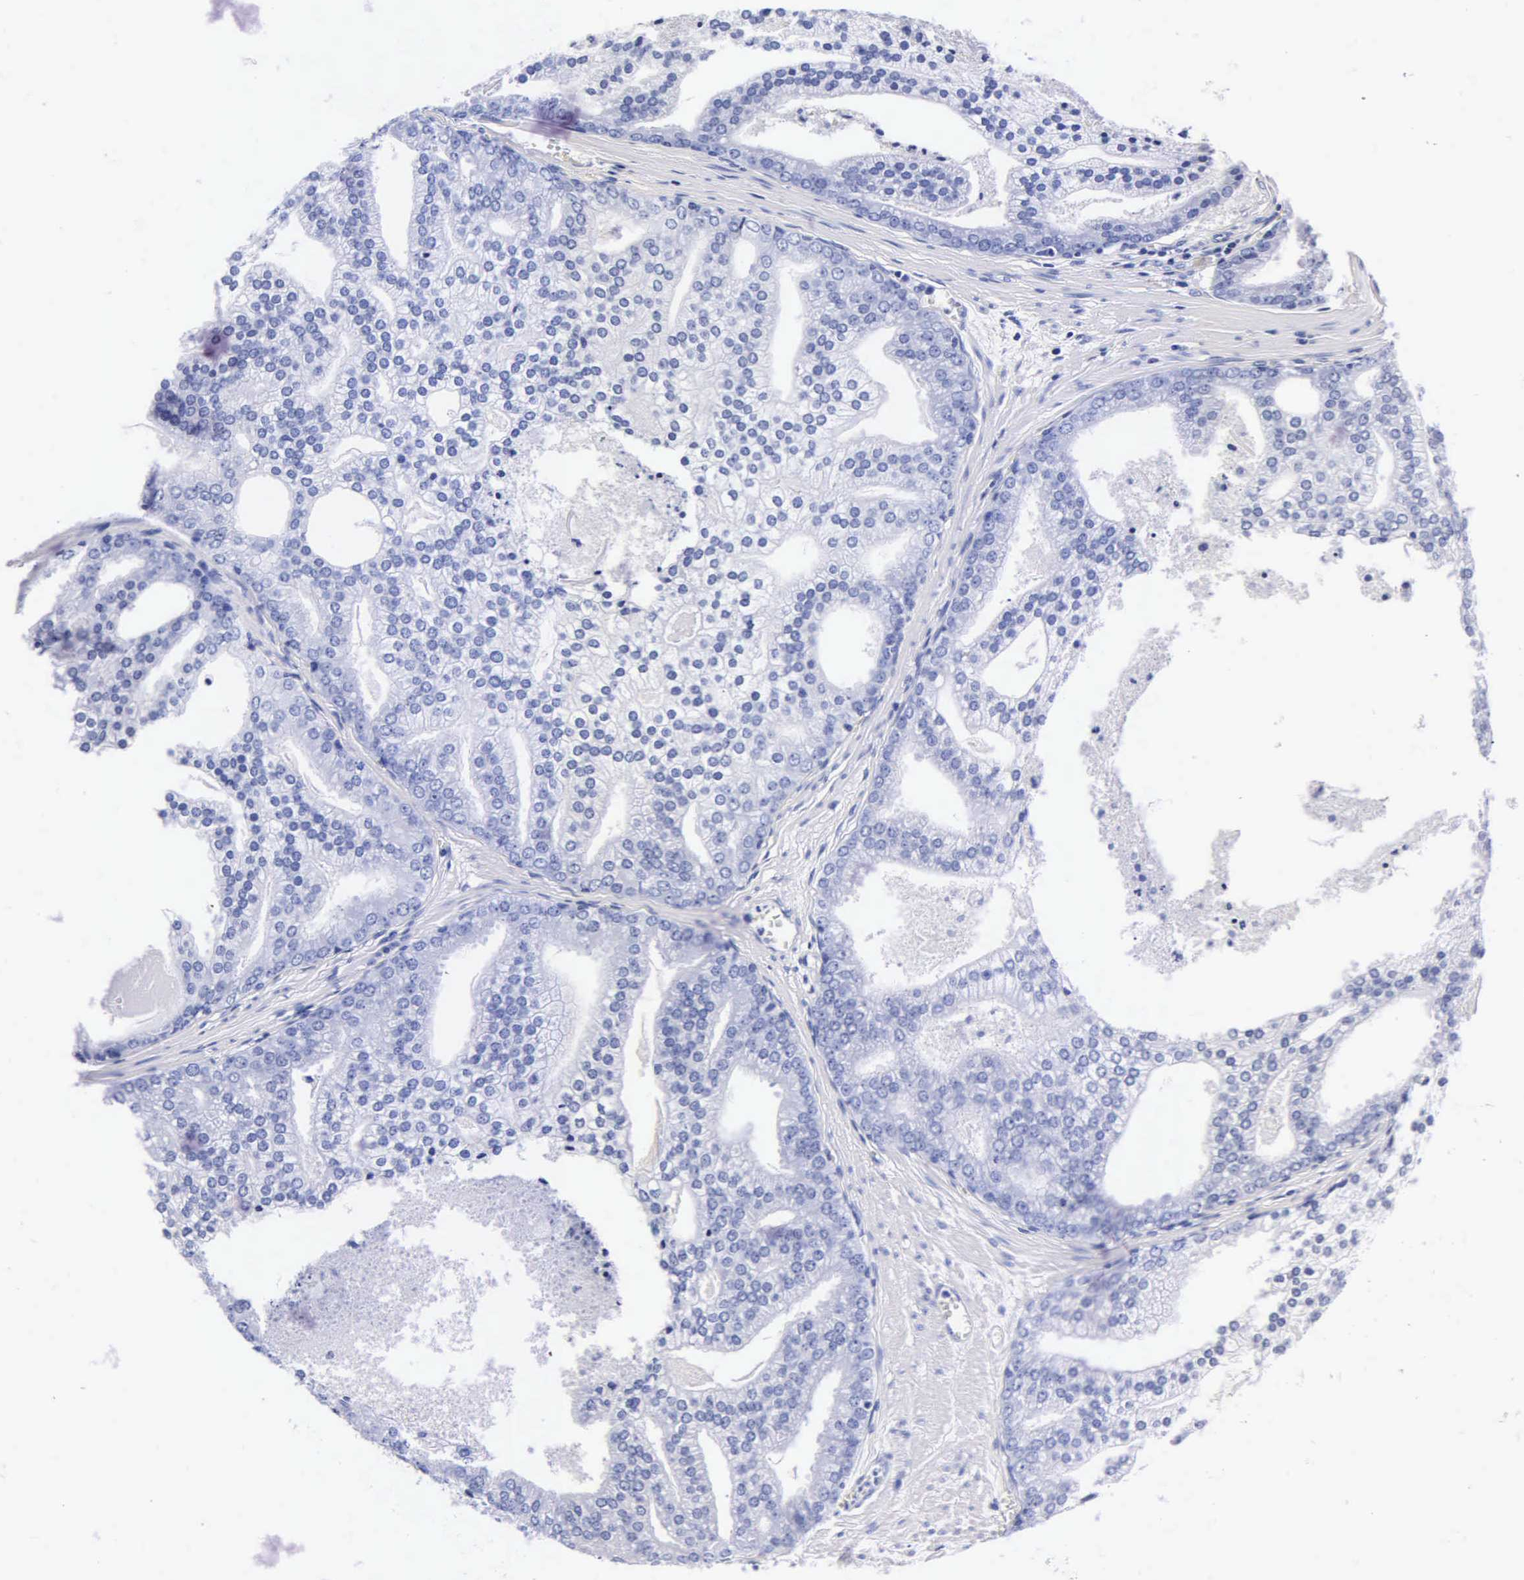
{"staining": {"intensity": "negative", "quantity": "none", "location": "none"}, "tissue": "prostate cancer", "cell_type": "Tumor cells", "image_type": "cancer", "snomed": [{"axis": "morphology", "description": "Adenocarcinoma, High grade"}, {"axis": "topography", "description": "Prostate"}], "caption": "Tumor cells show no significant protein expression in prostate cancer.", "gene": "MB", "patient": {"sex": "male", "age": 56}}